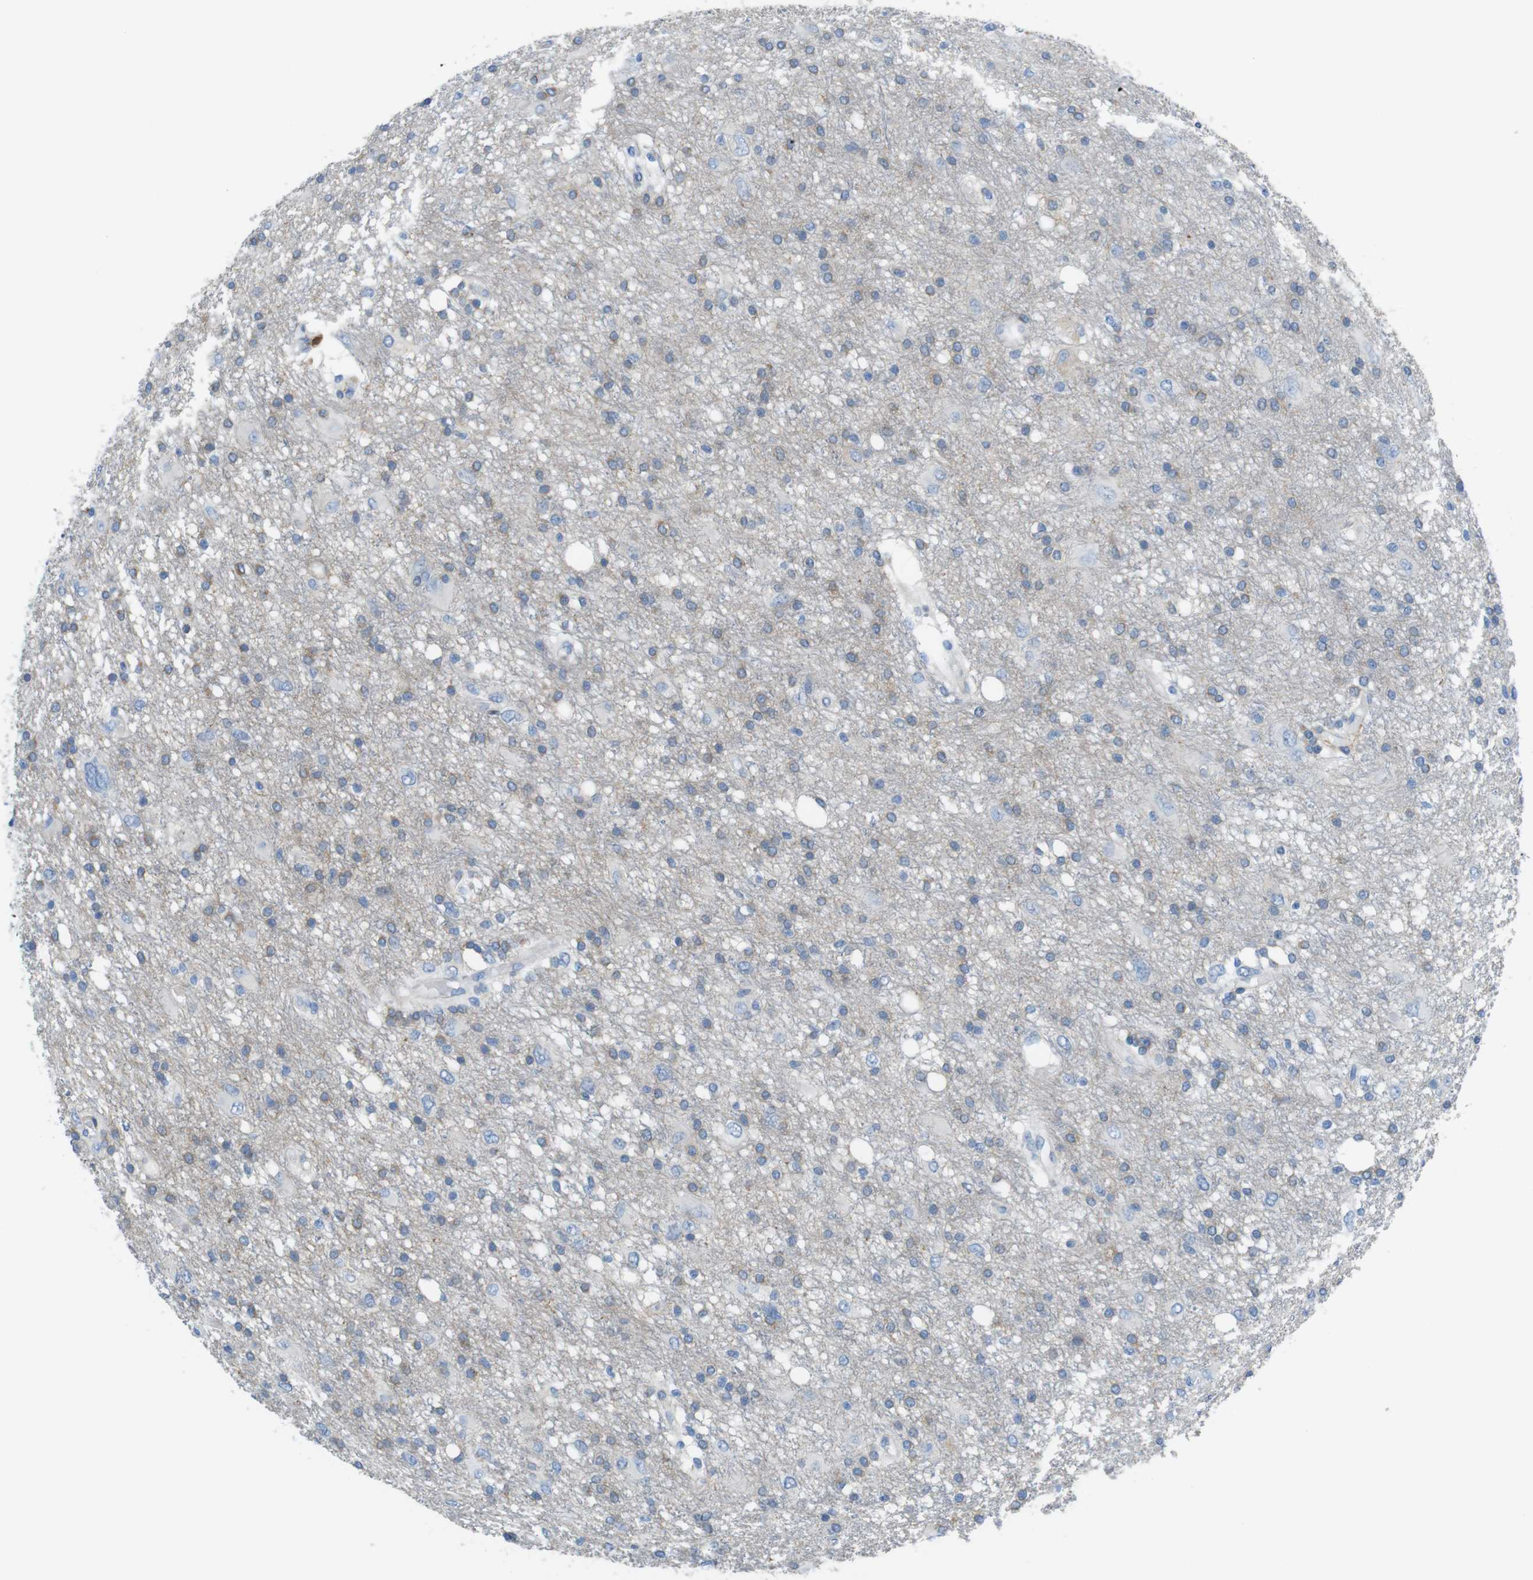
{"staining": {"intensity": "weak", "quantity": "<25%", "location": "cytoplasmic/membranous"}, "tissue": "glioma", "cell_type": "Tumor cells", "image_type": "cancer", "snomed": [{"axis": "morphology", "description": "Glioma, malignant, High grade"}, {"axis": "topography", "description": "Brain"}], "caption": "DAB immunohistochemical staining of malignant high-grade glioma exhibits no significant positivity in tumor cells. (Brightfield microscopy of DAB (3,3'-diaminobenzidine) IHC at high magnification).", "gene": "CLMN", "patient": {"sex": "female", "age": 59}}